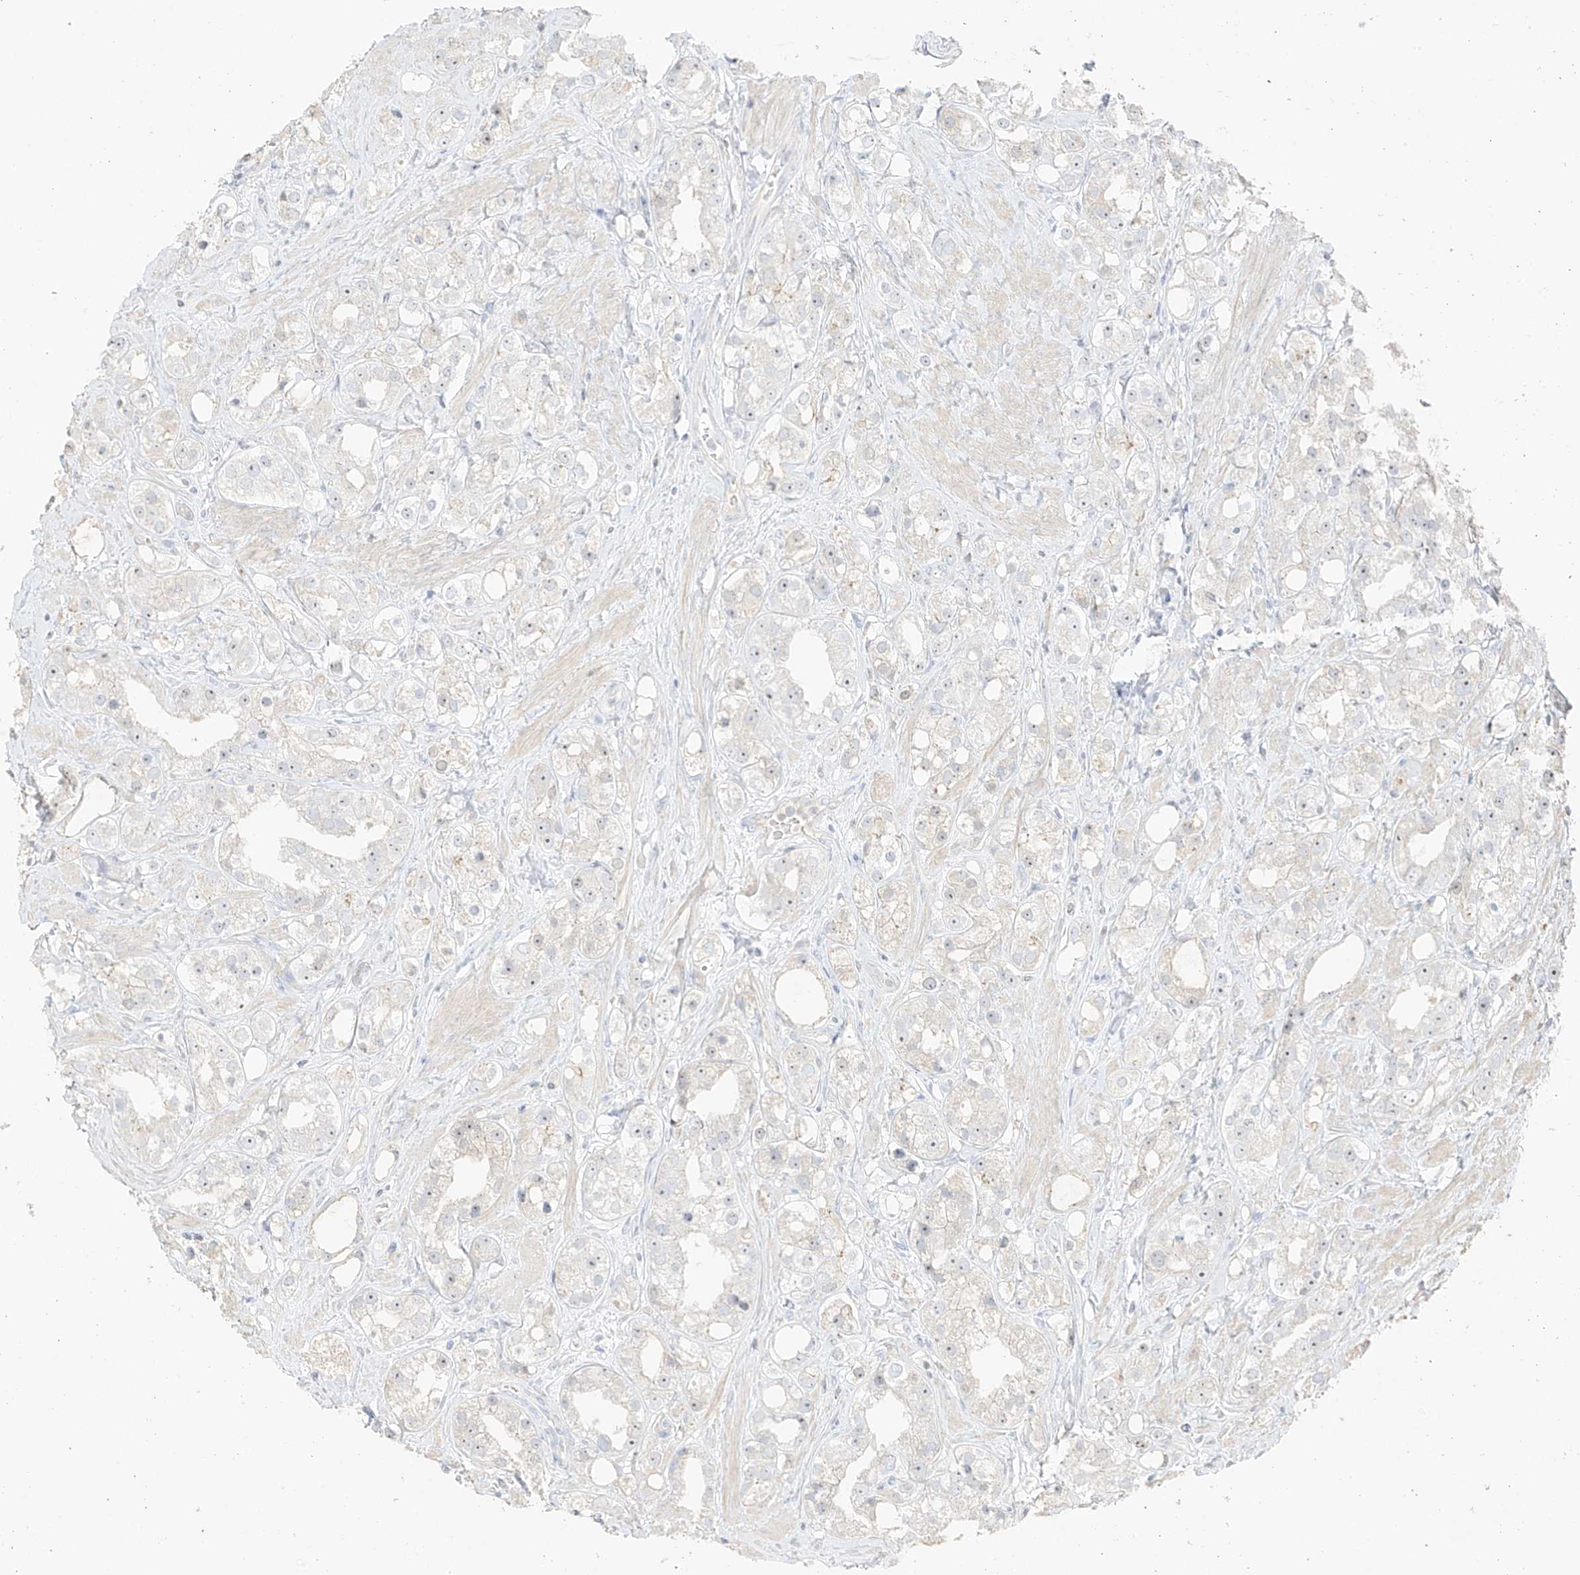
{"staining": {"intensity": "weak", "quantity": "25%-75%", "location": "nuclear"}, "tissue": "prostate cancer", "cell_type": "Tumor cells", "image_type": "cancer", "snomed": [{"axis": "morphology", "description": "Adenocarcinoma, NOS"}, {"axis": "topography", "description": "Prostate"}], "caption": "IHC (DAB) staining of prostate cancer reveals weak nuclear protein positivity in approximately 25%-75% of tumor cells.", "gene": "ZBTB41", "patient": {"sex": "male", "age": 79}}